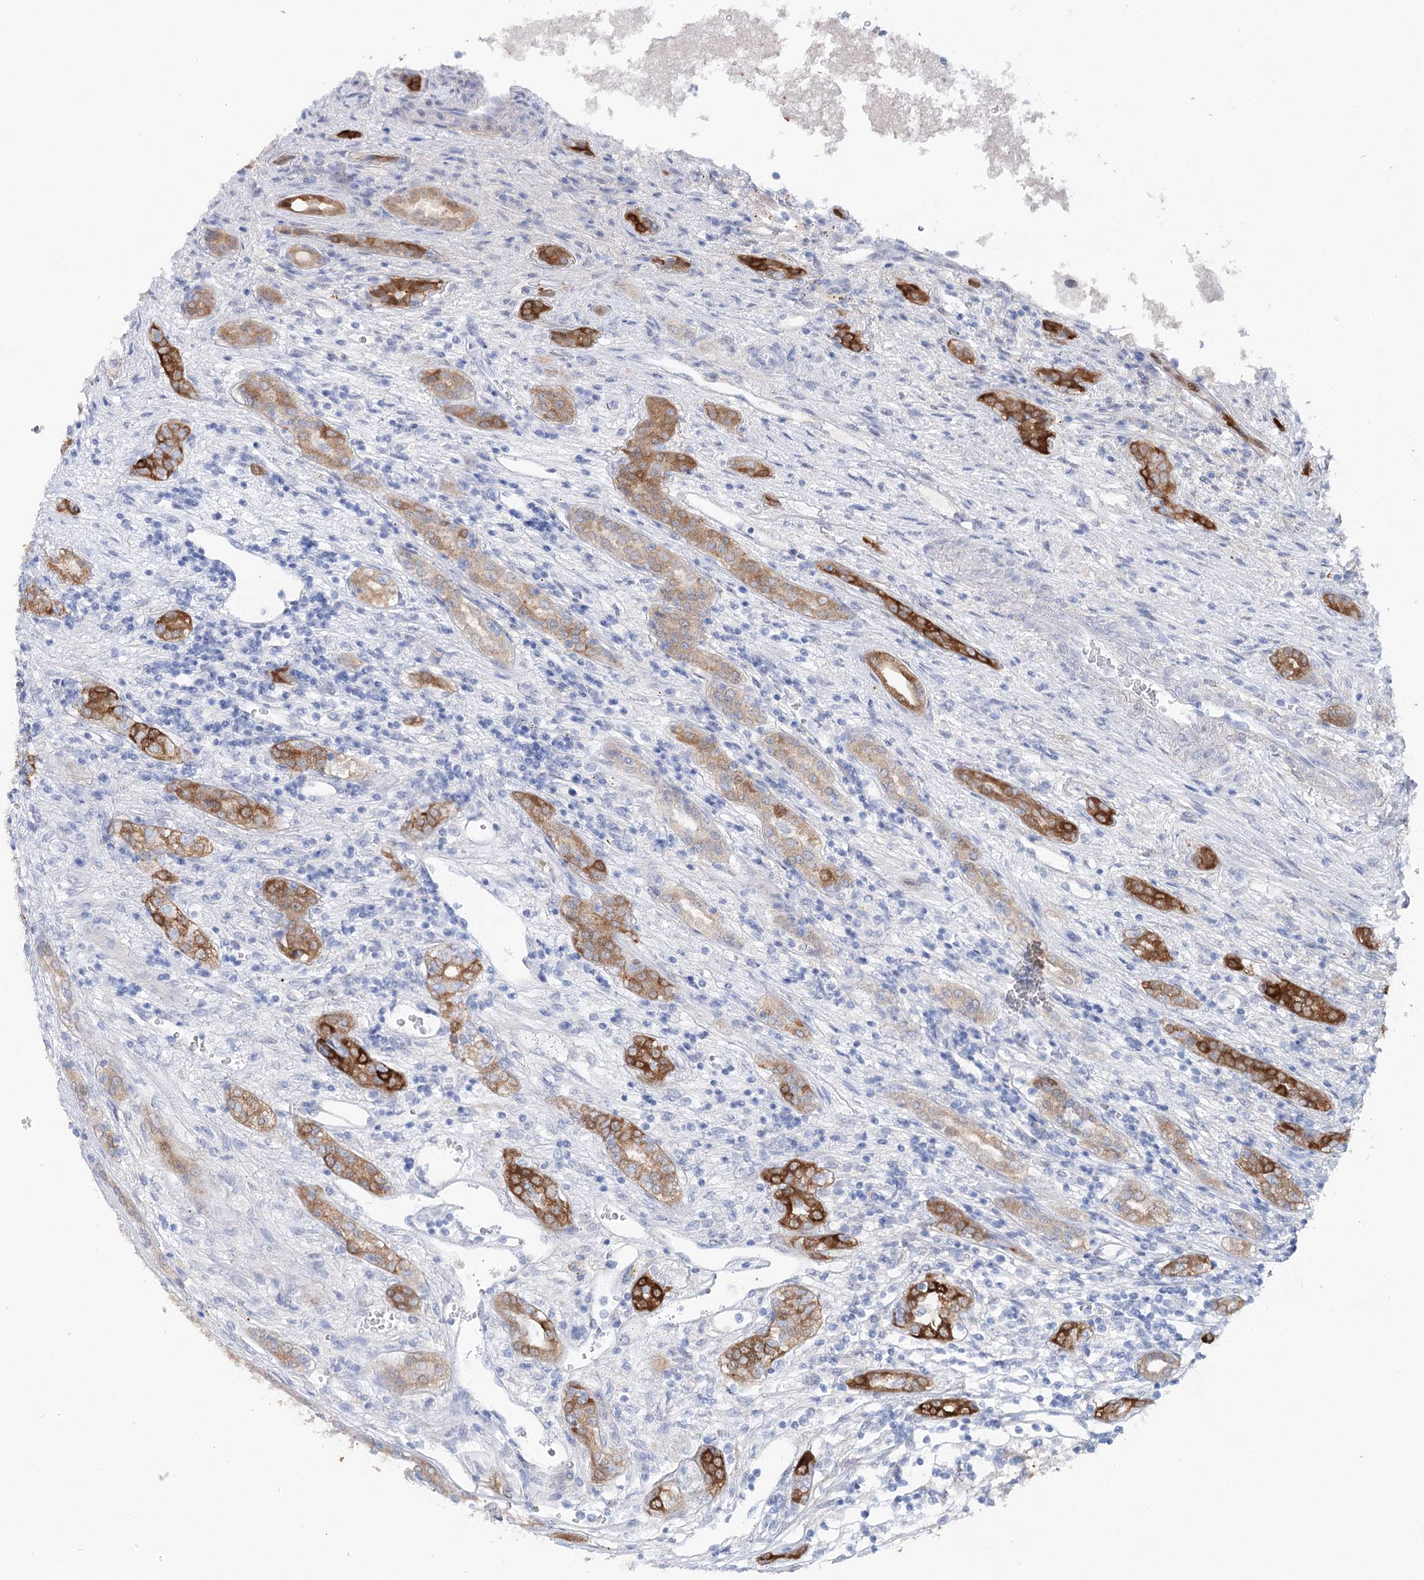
{"staining": {"intensity": "moderate", "quantity": ">75%", "location": "cytoplasmic/membranous"}, "tissue": "renal cancer", "cell_type": "Tumor cells", "image_type": "cancer", "snomed": [{"axis": "morphology", "description": "Adenocarcinoma, NOS"}, {"axis": "topography", "description": "Kidney"}], "caption": "Protein expression analysis of renal cancer shows moderate cytoplasmic/membranous expression in about >75% of tumor cells.", "gene": "UGDH", "patient": {"sex": "female", "age": 54}}